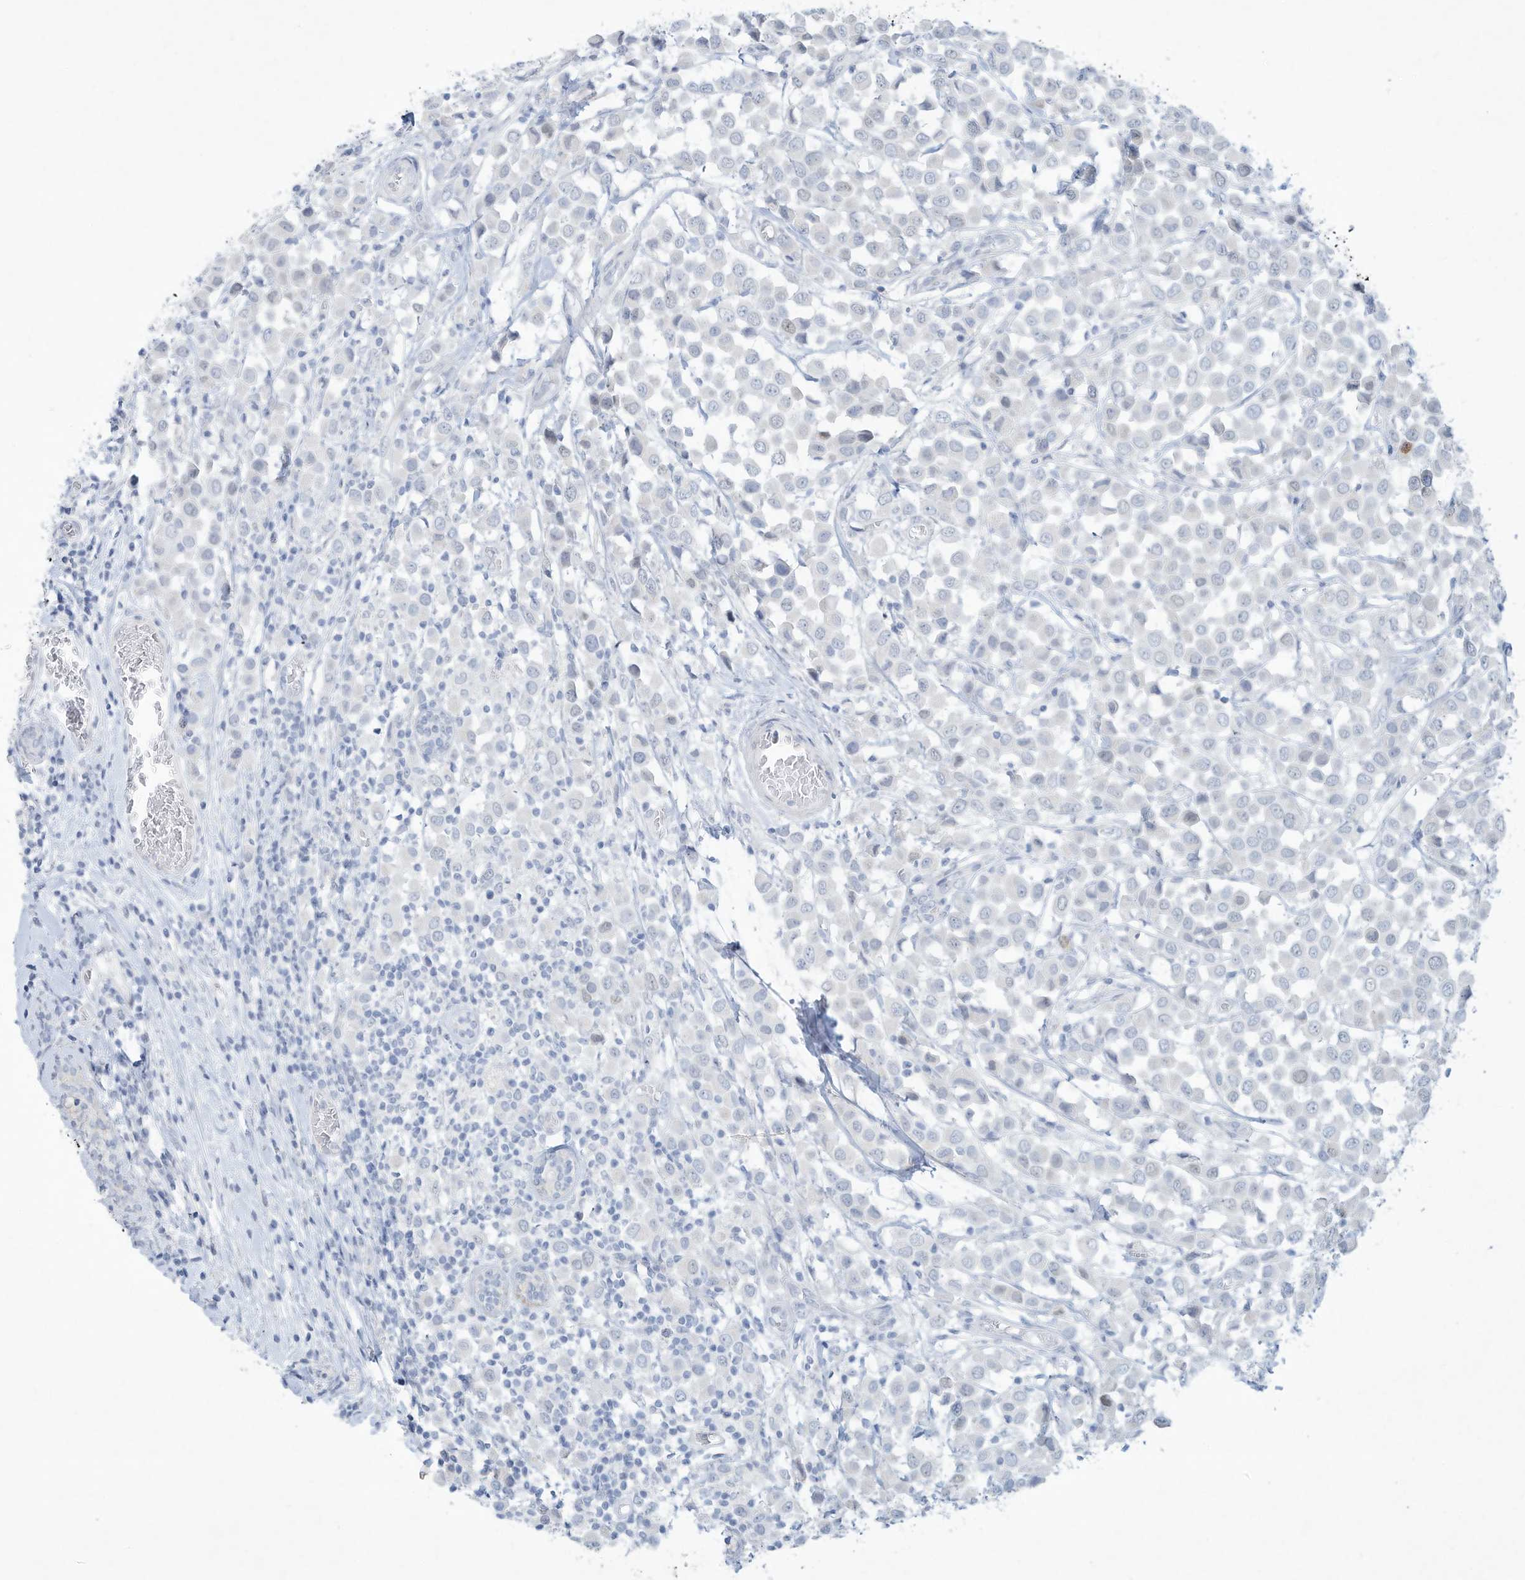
{"staining": {"intensity": "negative", "quantity": "none", "location": "none"}, "tissue": "breast cancer", "cell_type": "Tumor cells", "image_type": "cancer", "snomed": [{"axis": "morphology", "description": "Duct carcinoma"}, {"axis": "topography", "description": "Breast"}], "caption": "Immunohistochemical staining of breast cancer reveals no significant expression in tumor cells.", "gene": "PAX6", "patient": {"sex": "female", "age": 61}}